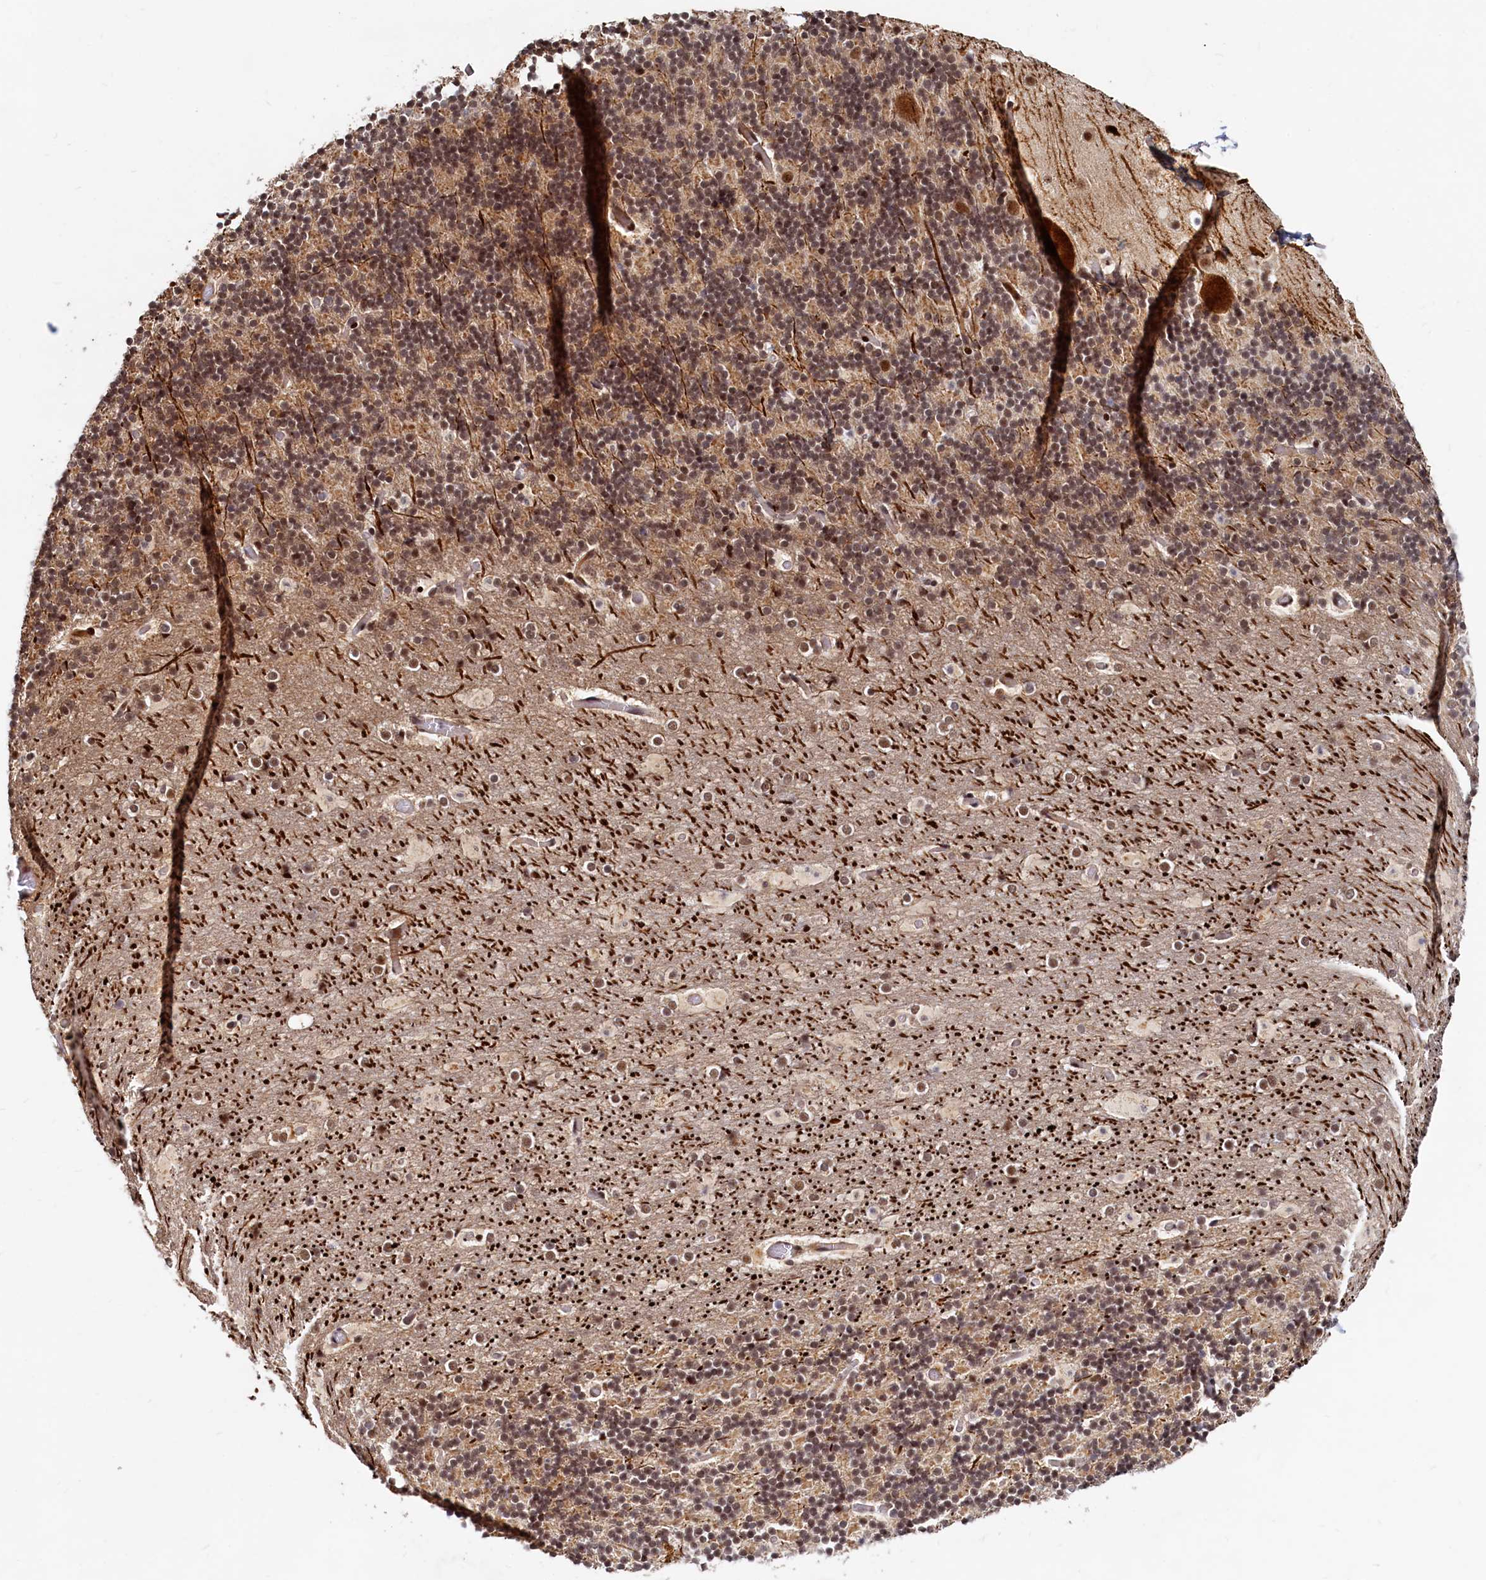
{"staining": {"intensity": "moderate", "quantity": "25%-75%", "location": "cytoplasmic/membranous,nuclear"}, "tissue": "cerebellum", "cell_type": "Cells in granular layer", "image_type": "normal", "snomed": [{"axis": "morphology", "description": "Normal tissue, NOS"}, {"axis": "topography", "description": "Cerebellum"}], "caption": "Immunohistochemical staining of unremarkable human cerebellum displays moderate cytoplasmic/membranous,nuclear protein expression in approximately 25%-75% of cells in granular layer. (DAB = brown stain, brightfield microscopy at high magnification).", "gene": "TRAPPC4", "patient": {"sex": "male", "age": 57}}